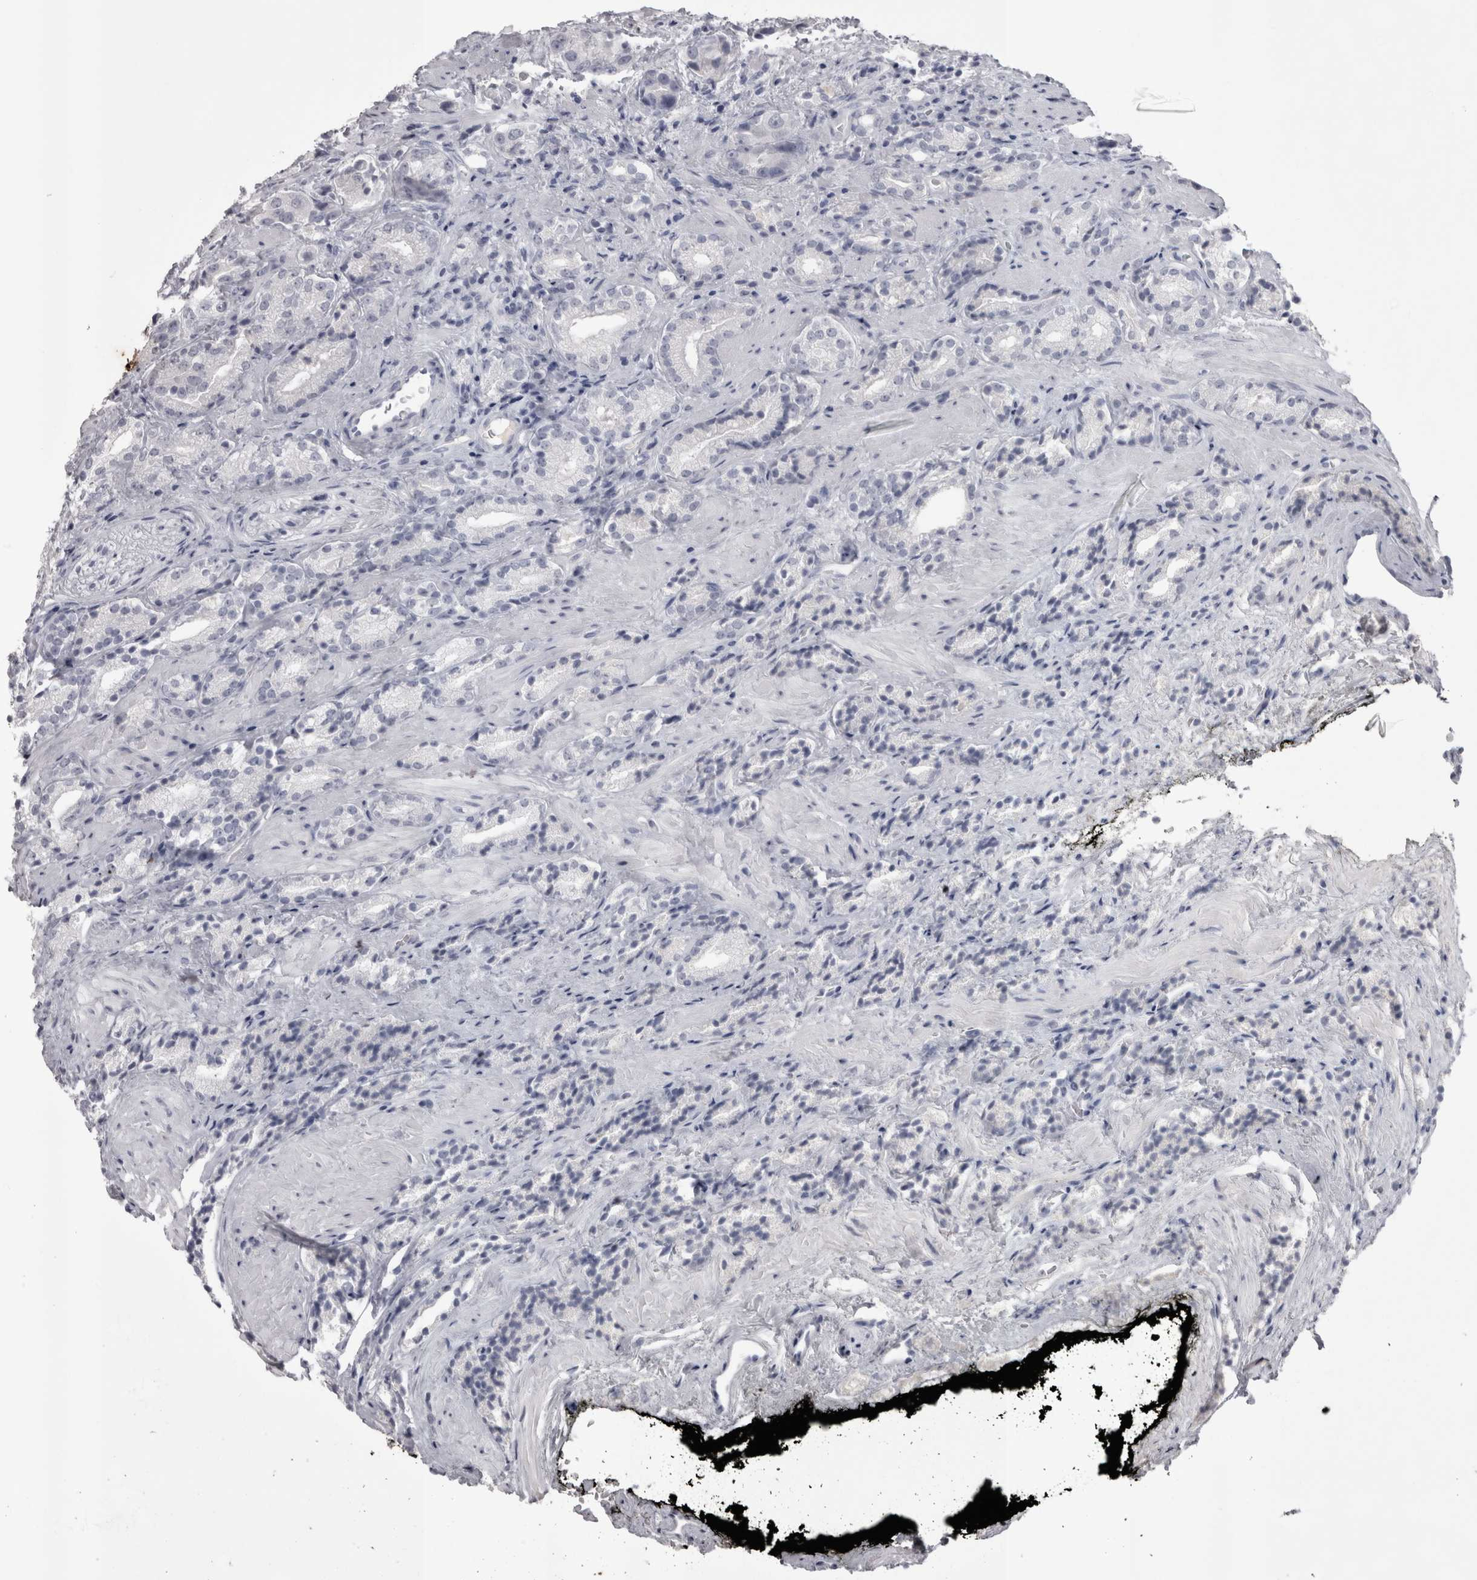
{"staining": {"intensity": "negative", "quantity": "none", "location": "none"}, "tissue": "prostate cancer", "cell_type": "Tumor cells", "image_type": "cancer", "snomed": [{"axis": "morphology", "description": "Adenocarcinoma, High grade"}, {"axis": "topography", "description": "Prostate"}], "caption": "Immunohistochemistry photomicrograph of human prostate cancer stained for a protein (brown), which exhibits no expression in tumor cells.", "gene": "LAX1", "patient": {"sex": "male", "age": 71}}